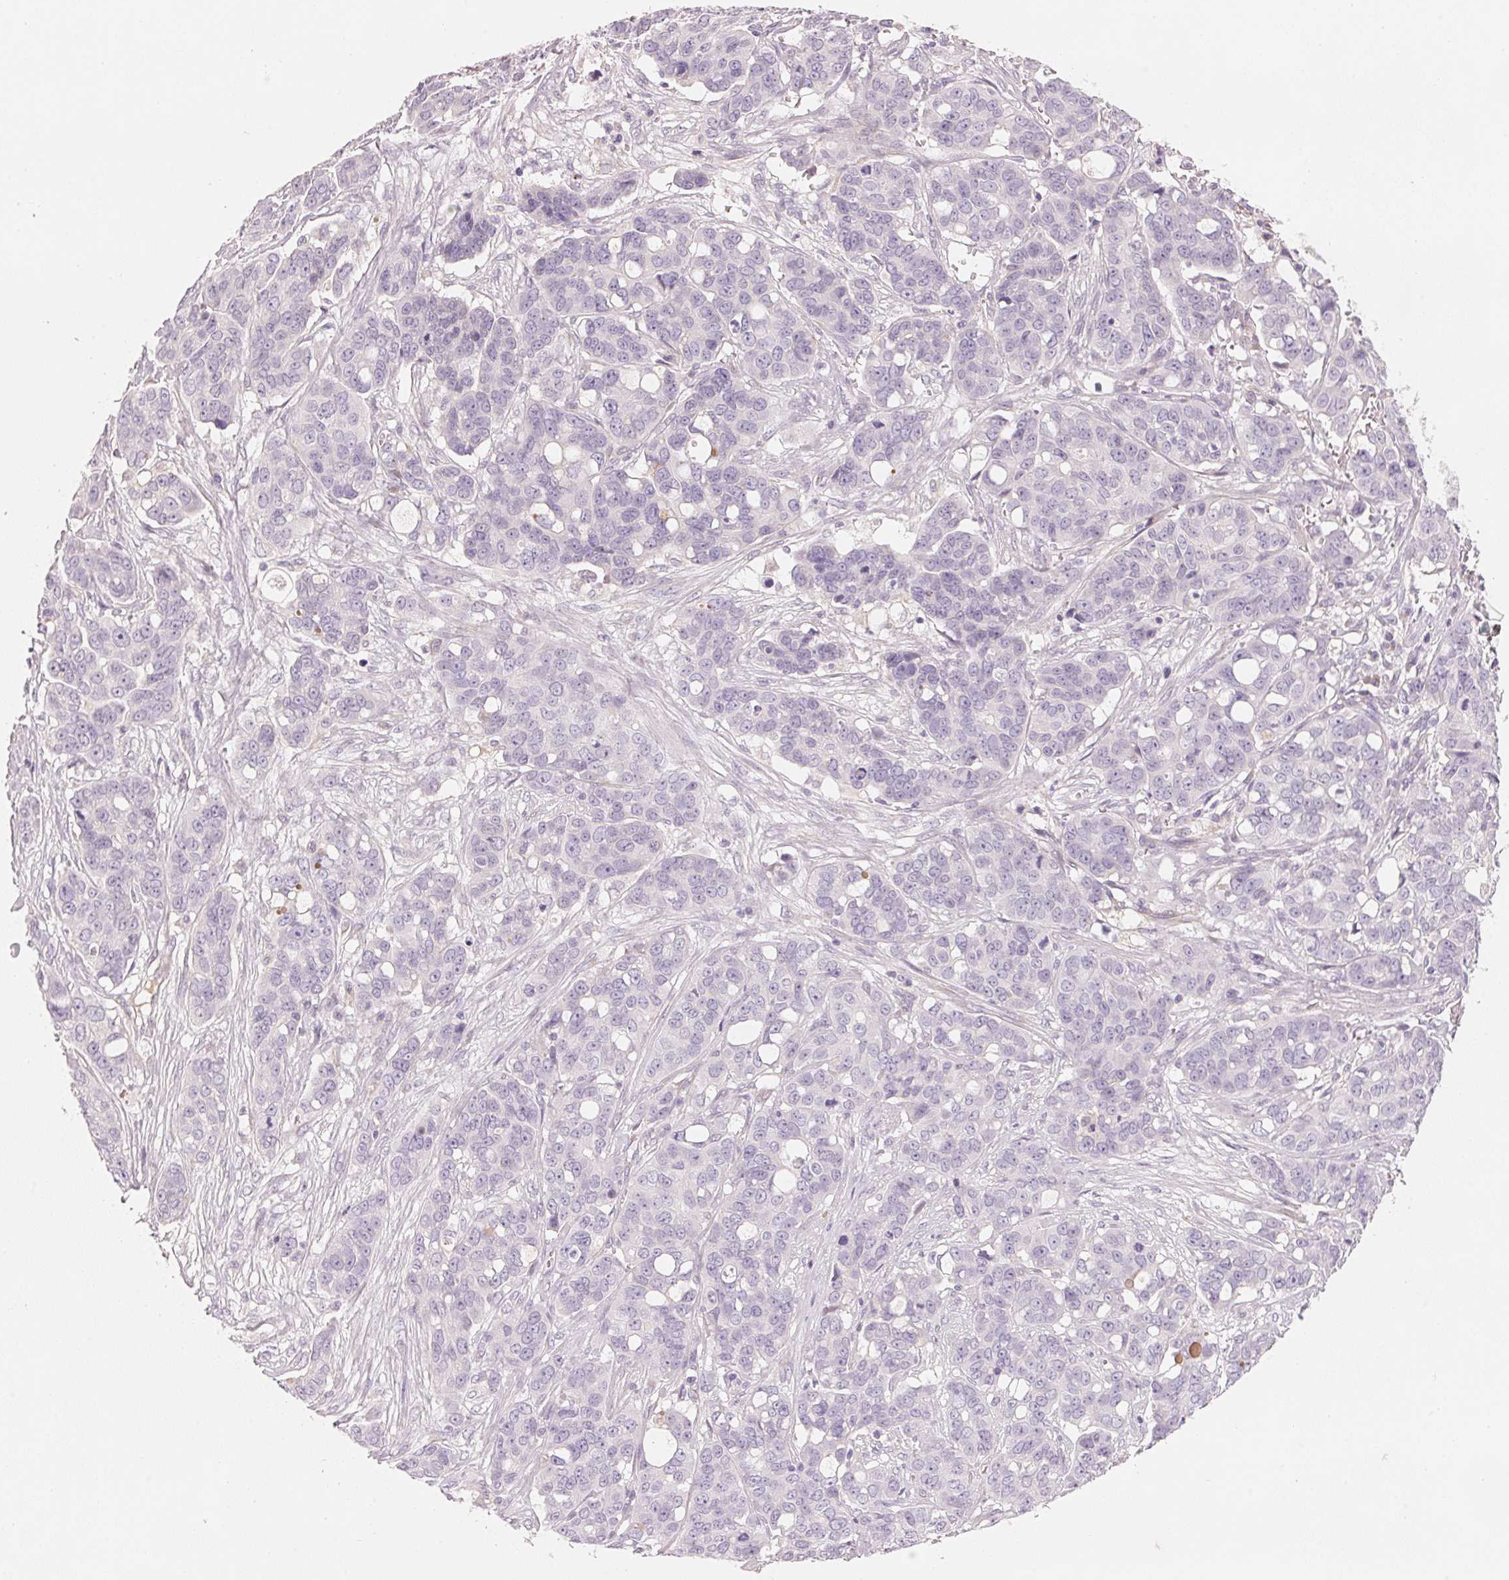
{"staining": {"intensity": "negative", "quantity": "none", "location": "none"}, "tissue": "ovarian cancer", "cell_type": "Tumor cells", "image_type": "cancer", "snomed": [{"axis": "morphology", "description": "Carcinoma, endometroid"}, {"axis": "topography", "description": "Ovary"}], "caption": "Immunohistochemistry histopathology image of neoplastic tissue: human endometroid carcinoma (ovarian) stained with DAB reveals no significant protein expression in tumor cells.", "gene": "CFHR2", "patient": {"sex": "female", "age": 78}}